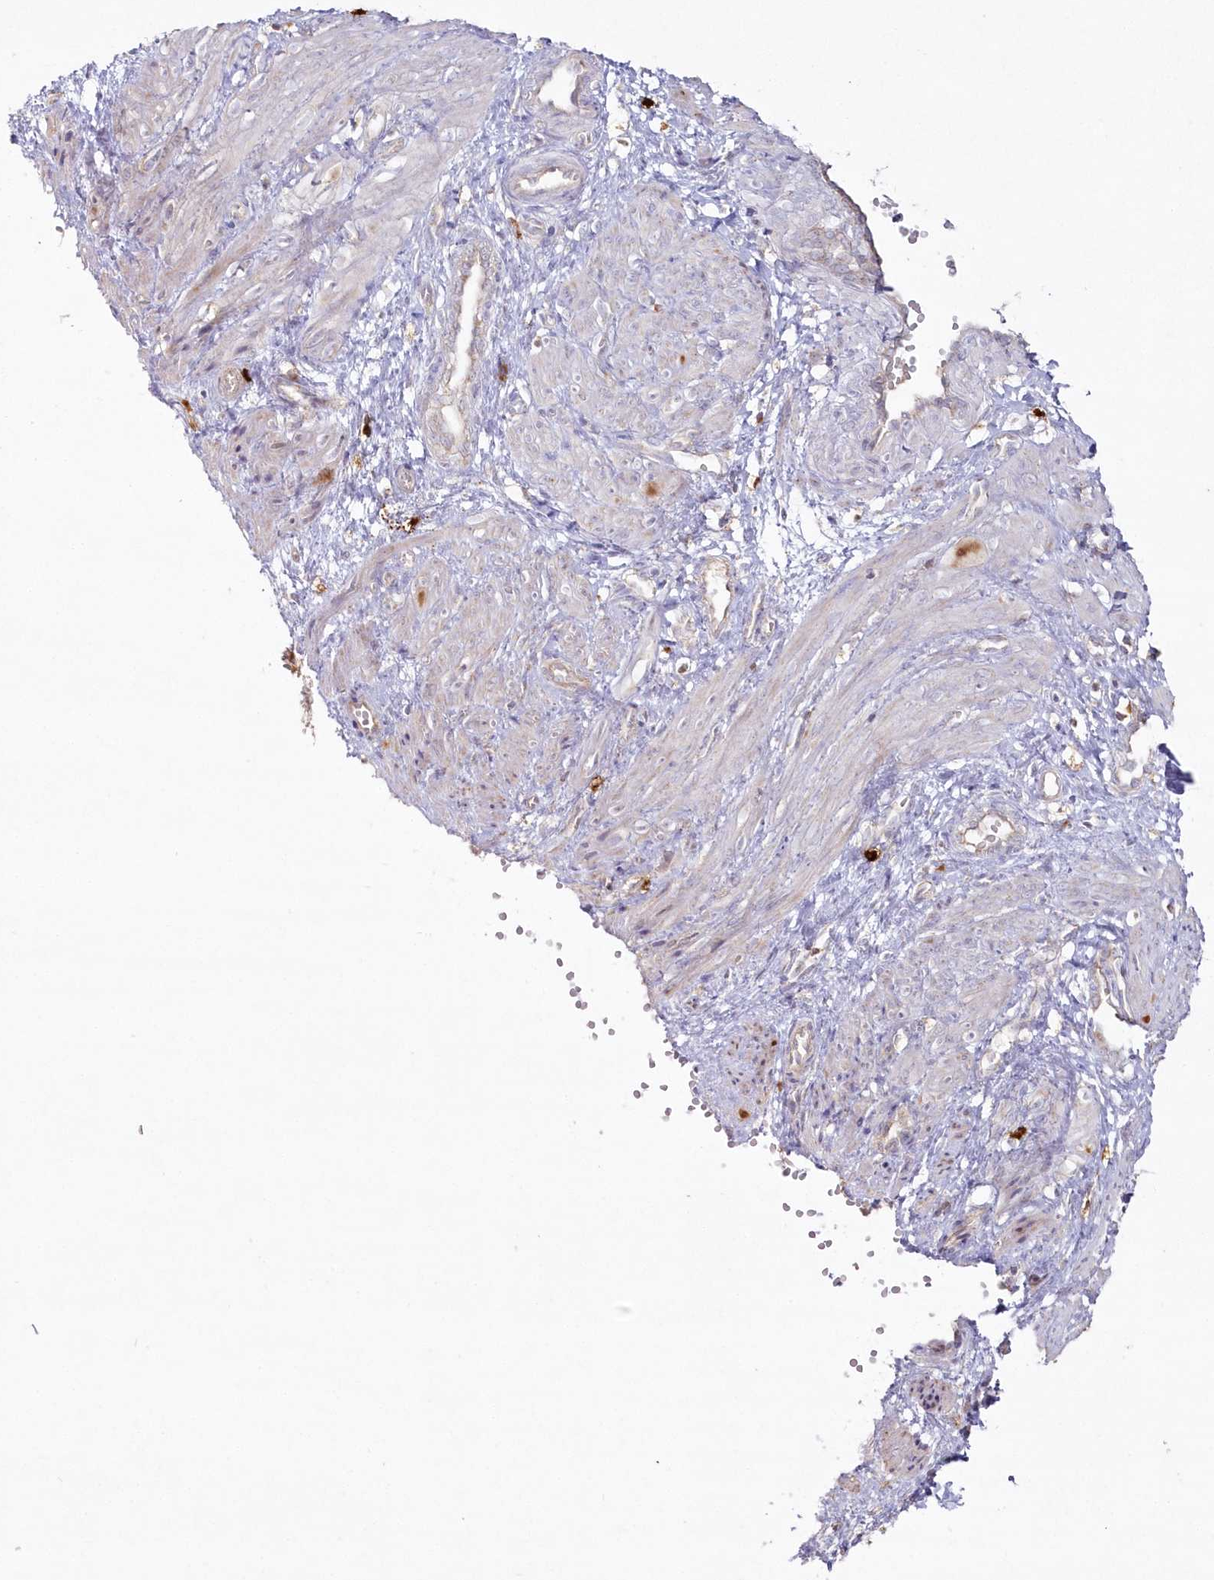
{"staining": {"intensity": "negative", "quantity": "none", "location": "none"}, "tissue": "smooth muscle", "cell_type": "Smooth muscle cells", "image_type": "normal", "snomed": [{"axis": "morphology", "description": "Normal tissue, NOS"}, {"axis": "topography", "description": "Endometrium"}], "caption": "Immunohistochemical staining of unremarkable human smooth muscle shows no significant positivity in smooth muscle cells. The staining was performed using DAB to visualize the protein expression in brown, while the nuclei were stained in blue with hematoxylin (Magnification: 20x).", "gene": "ARSB", "patient": {"sex": "female", "age": 33}}